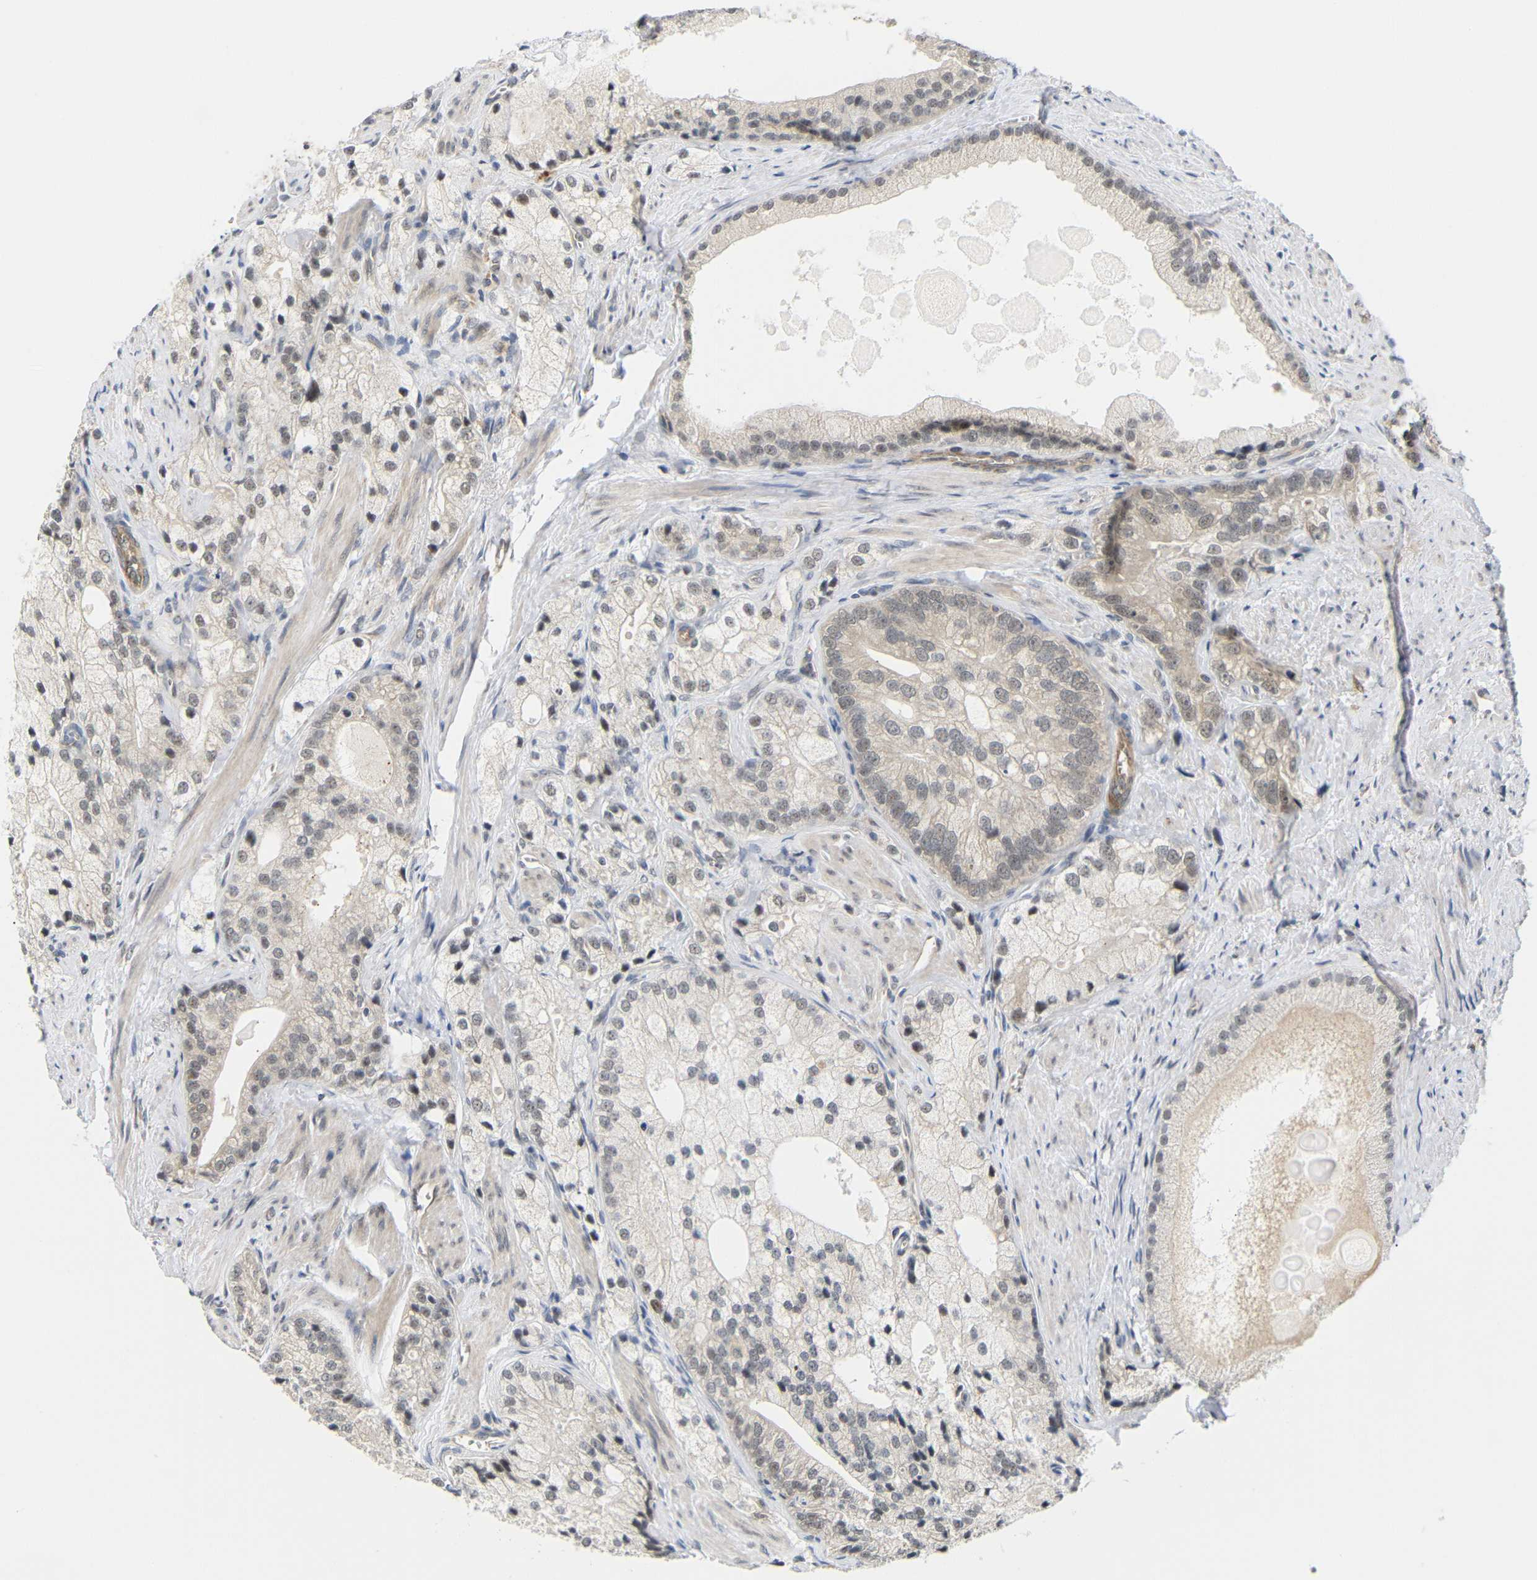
{"staining": {"intensity": "negative", "quantity": "none", "location": "none"}, "tissue": "prostate cancer", "cell_type": "Tumor cells", "image_type": "cancer", "snomed": [{"axis": "morphology", "description": "Adenocarcinoma, Low grade"}, {"axis": "topography", "description": "Prostate"}], "caption": "DAB immunohistochemical staining of prostate cancer displays no significant expression in tumor cells. (DAB IHC, high magnification).", "gene": "GJA5", "patient": {"sex": "male", "age": 69}}